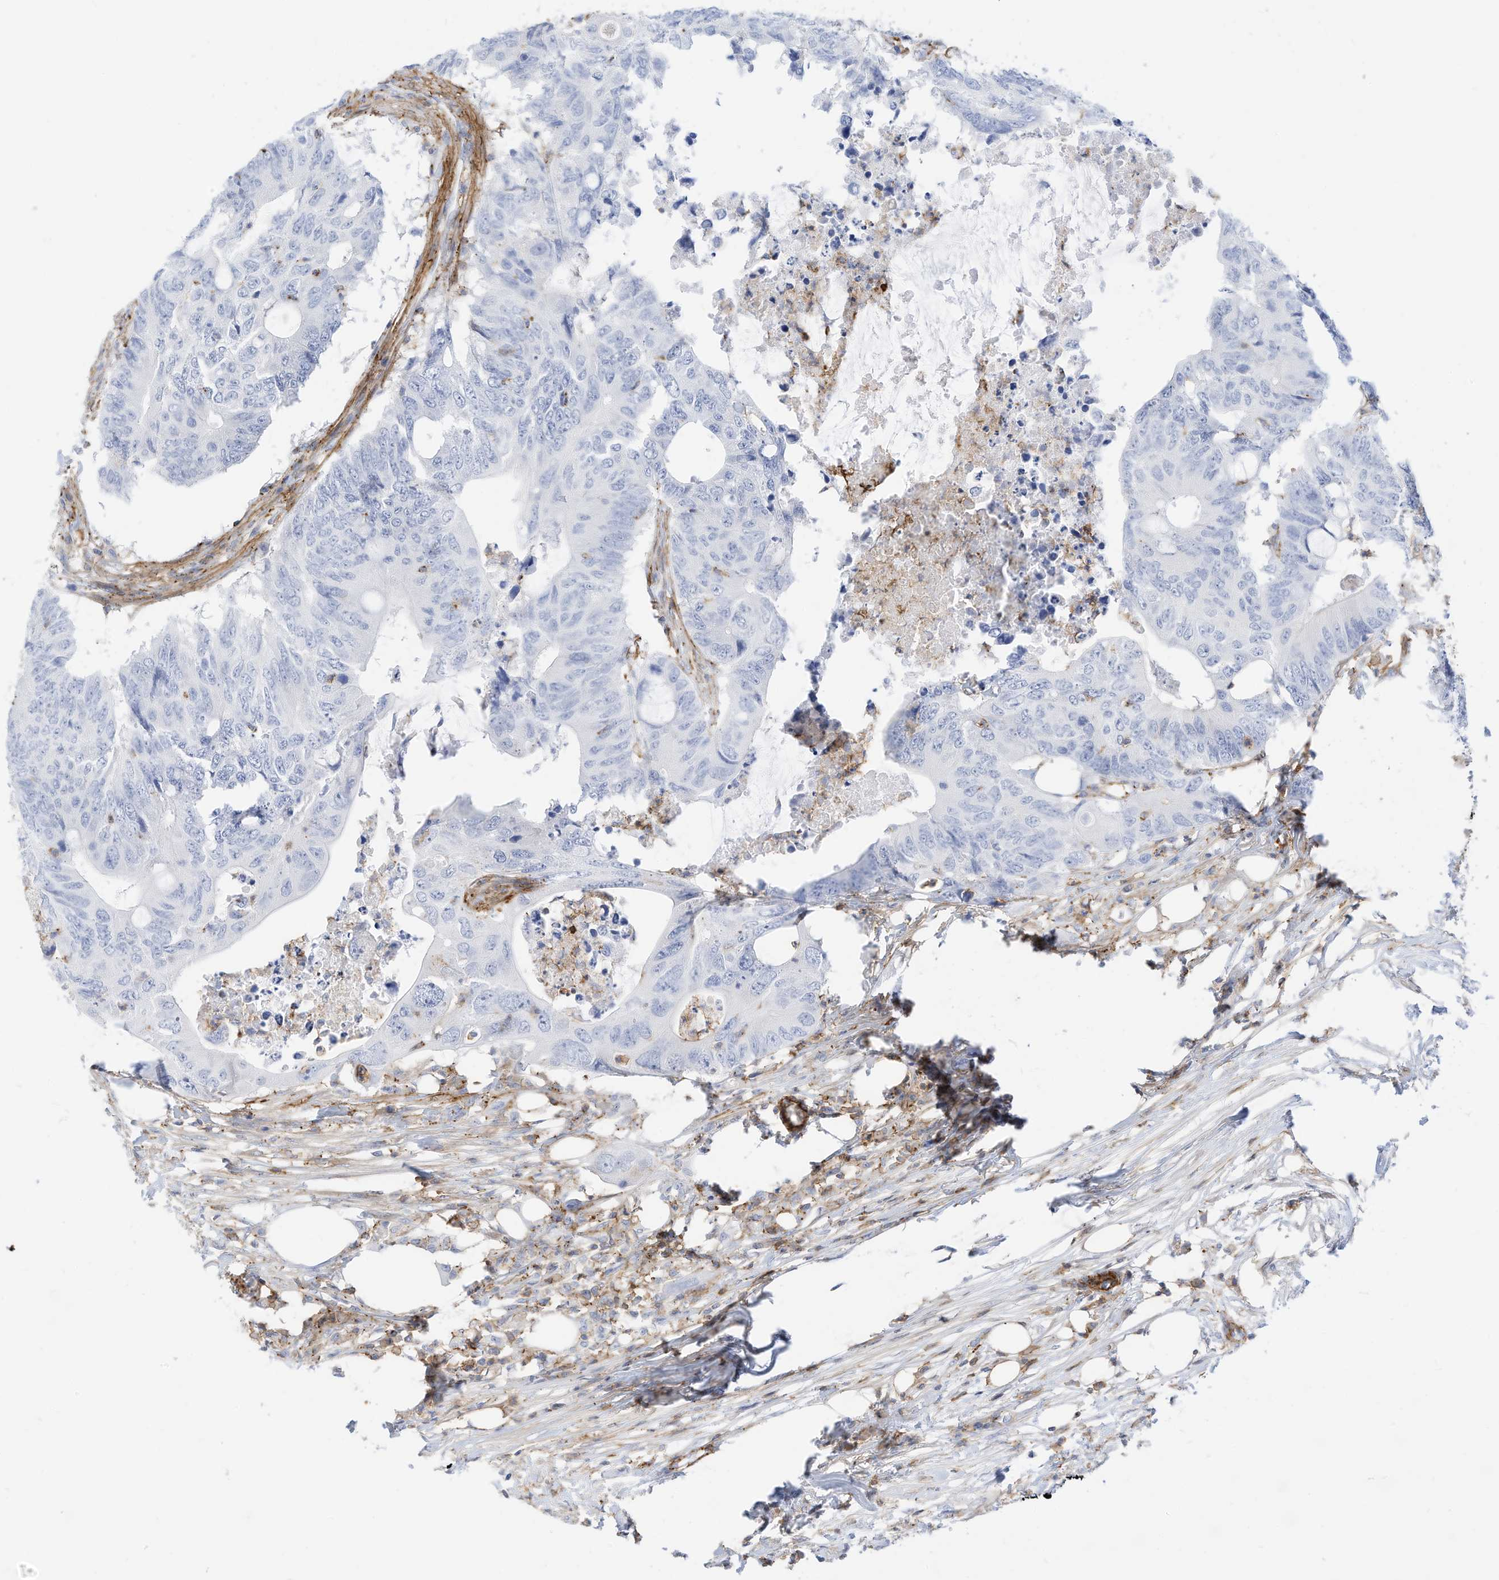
{"staining": {"intensity": "negative", "quantity": "none", "location": "none"}, "tissue": "colorectal cancer", "cell_type": "Tumor cells", "image_type": "cancer", "snomed": [{"axis": "morphology", "description": "Adenocarcinoma, NOS"}, {"axis": "topography", "description": "Colon"}], "caption": "Colorectal cancer stained for a protein using immunohistochemistry exhibits no positivity tumor cells.", "gene": "TXNDC9", "patient": {"sex": "male", "age": 71}}